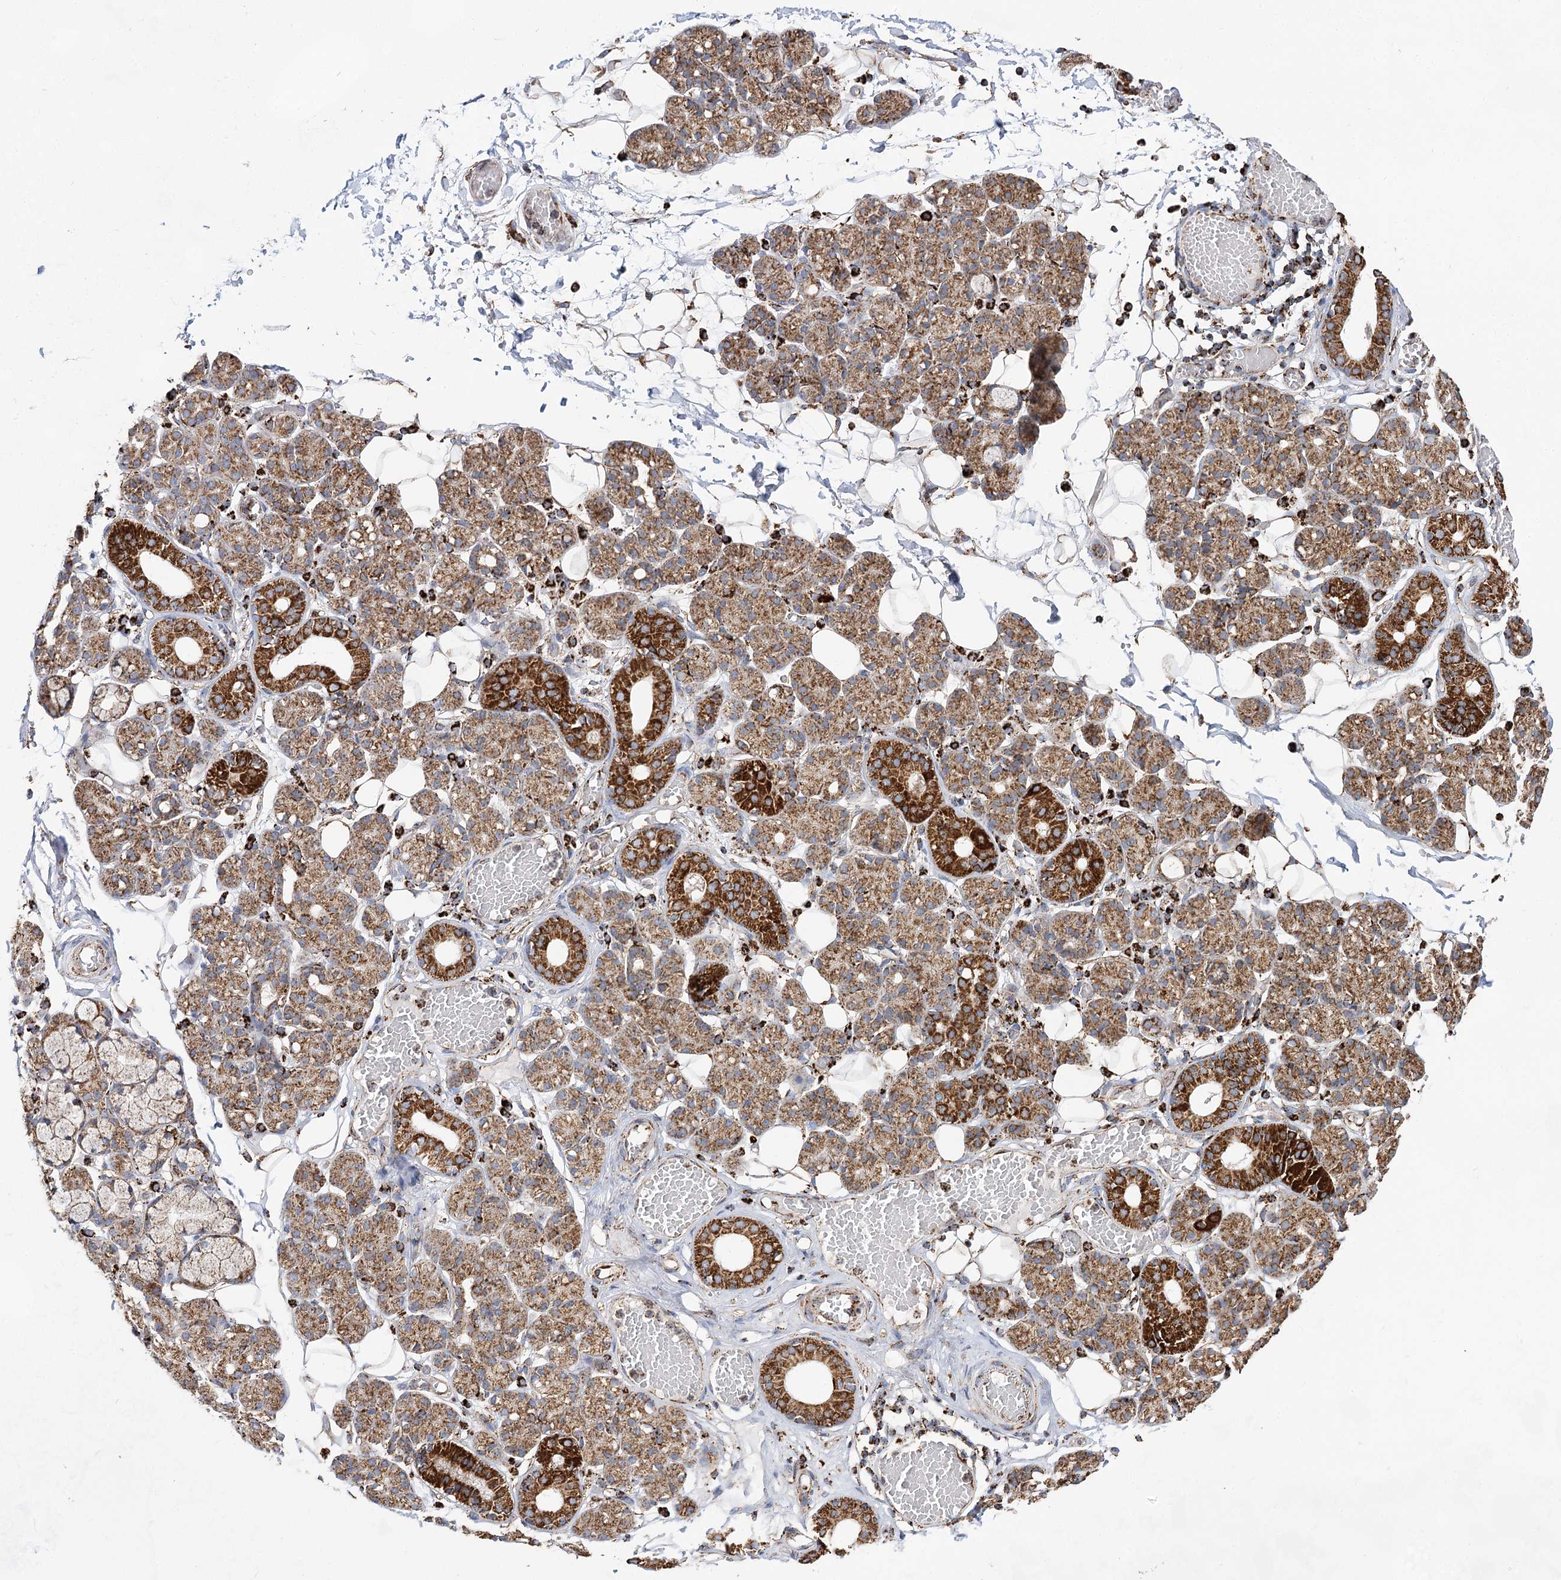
{"staining": {"intensity": "strong", "quantity": "25%-75%", "location": "cytoplasmic/membranous"}, "tissue": "salivary gland", "cell_type": "Glandular cells", "image_type": "normal", "snomed": [{"axis": "morphology", "description": "Normal tissue, NOS"}, {"axis": "topography", "description": "Salivary gland"}], "caption": "Protein staining of unremarkable salivary gland displays strong cytoplasmic/membranous positivity in about 25%-75% of glandular cells. The staining is performed using DAB brown chromogen to label protein expression. The nuclei are counter-stained blue using hematoxylin.", "gene": "NADK2", "patient": {"sex": "male", "age": 63}}